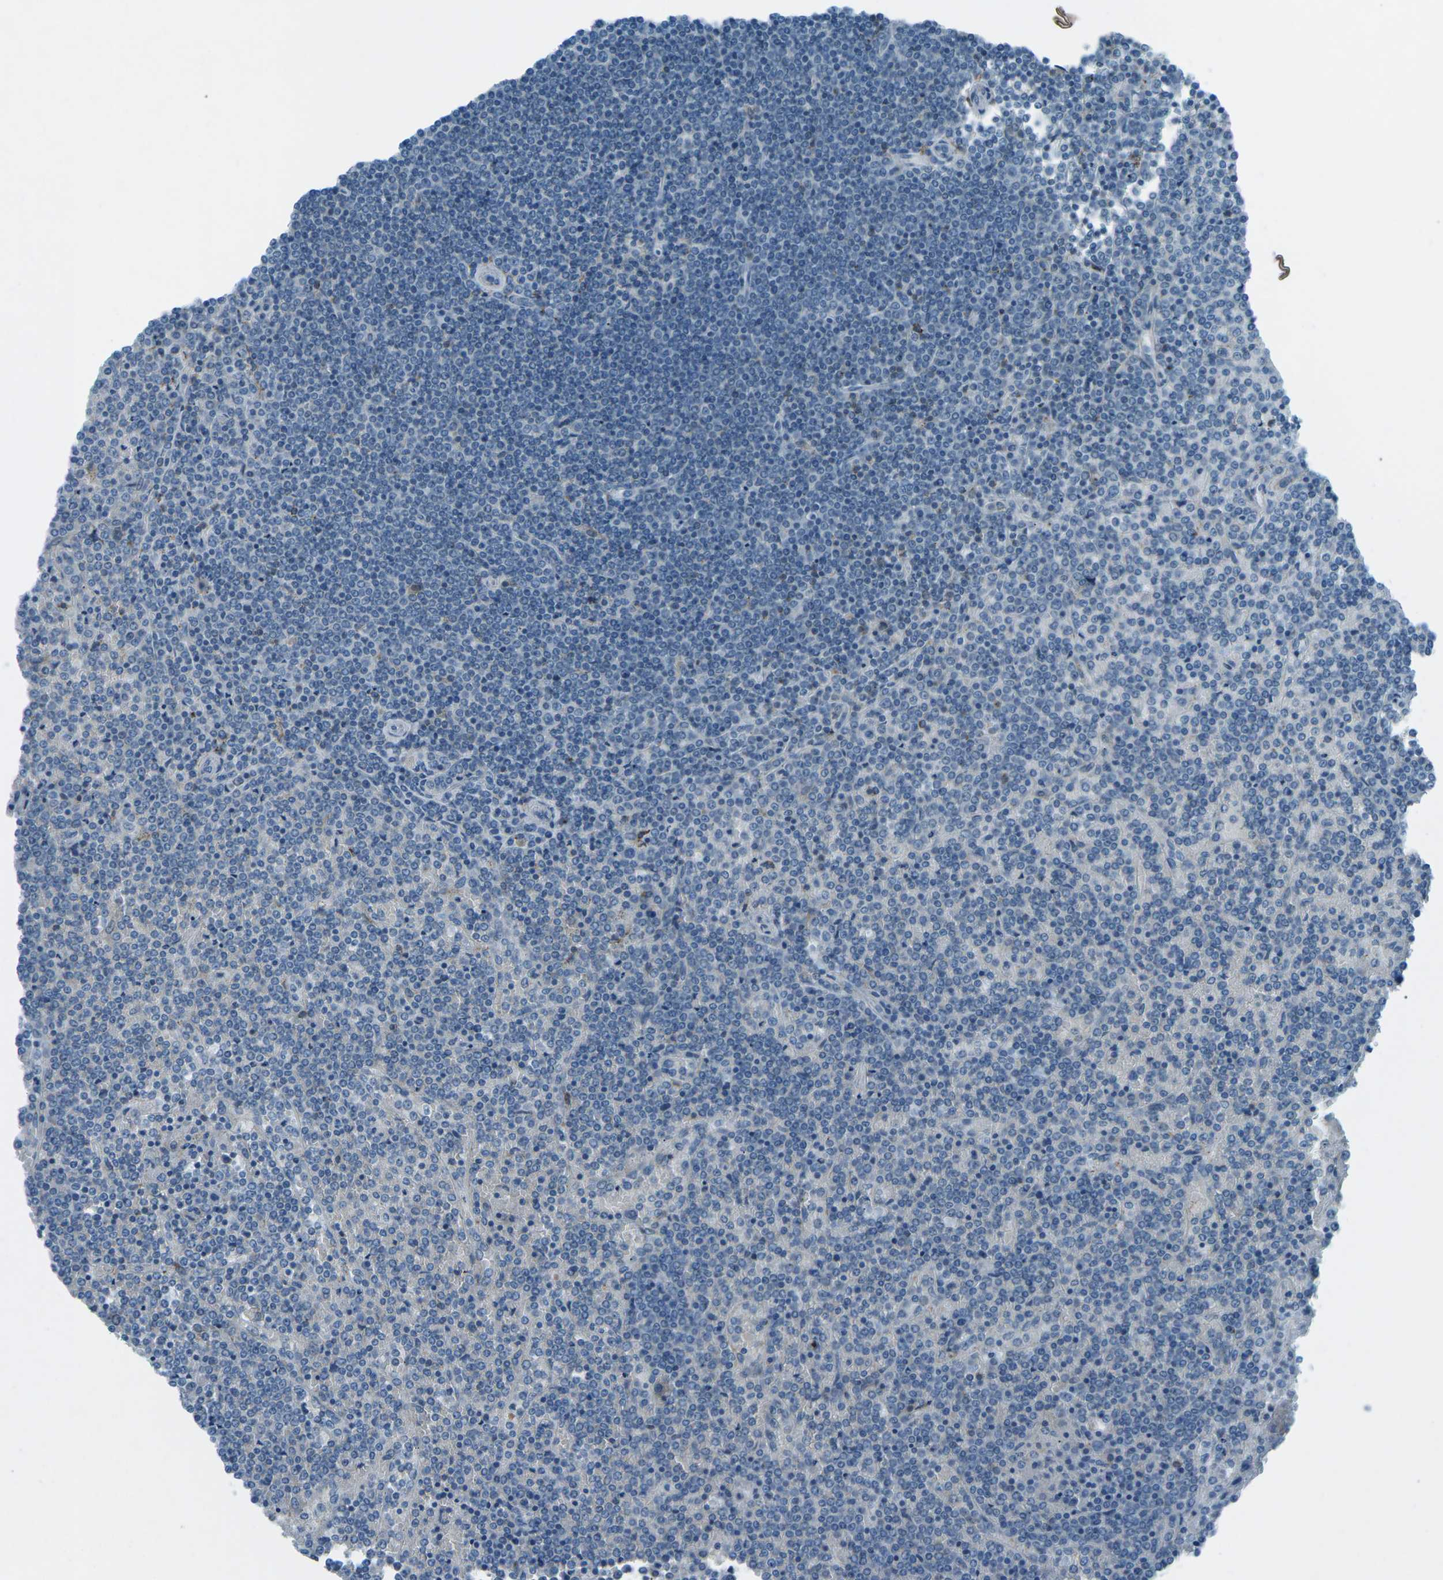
{"staining": {"intensity": "negative", "quantity": "none", "location": "none"}, "tissue": "lymphoma", "cell_type": "Tumor cells", "image_type": "cancer", "snomed": [{"axis": "morphology", "description": "Malignant lymphoma, non-Hodgkin's type, Low grade"}, {"axis": "topography", "description": "Spleen"}], "caption": "This histopathology image is of lymphoma stained with IHC to label a protein in brown with the nuclei are counter-stained blue. There is no expression in tumor cells.", "gene": "PRKCA", "patient": {"sex": "female", "age": 19}}